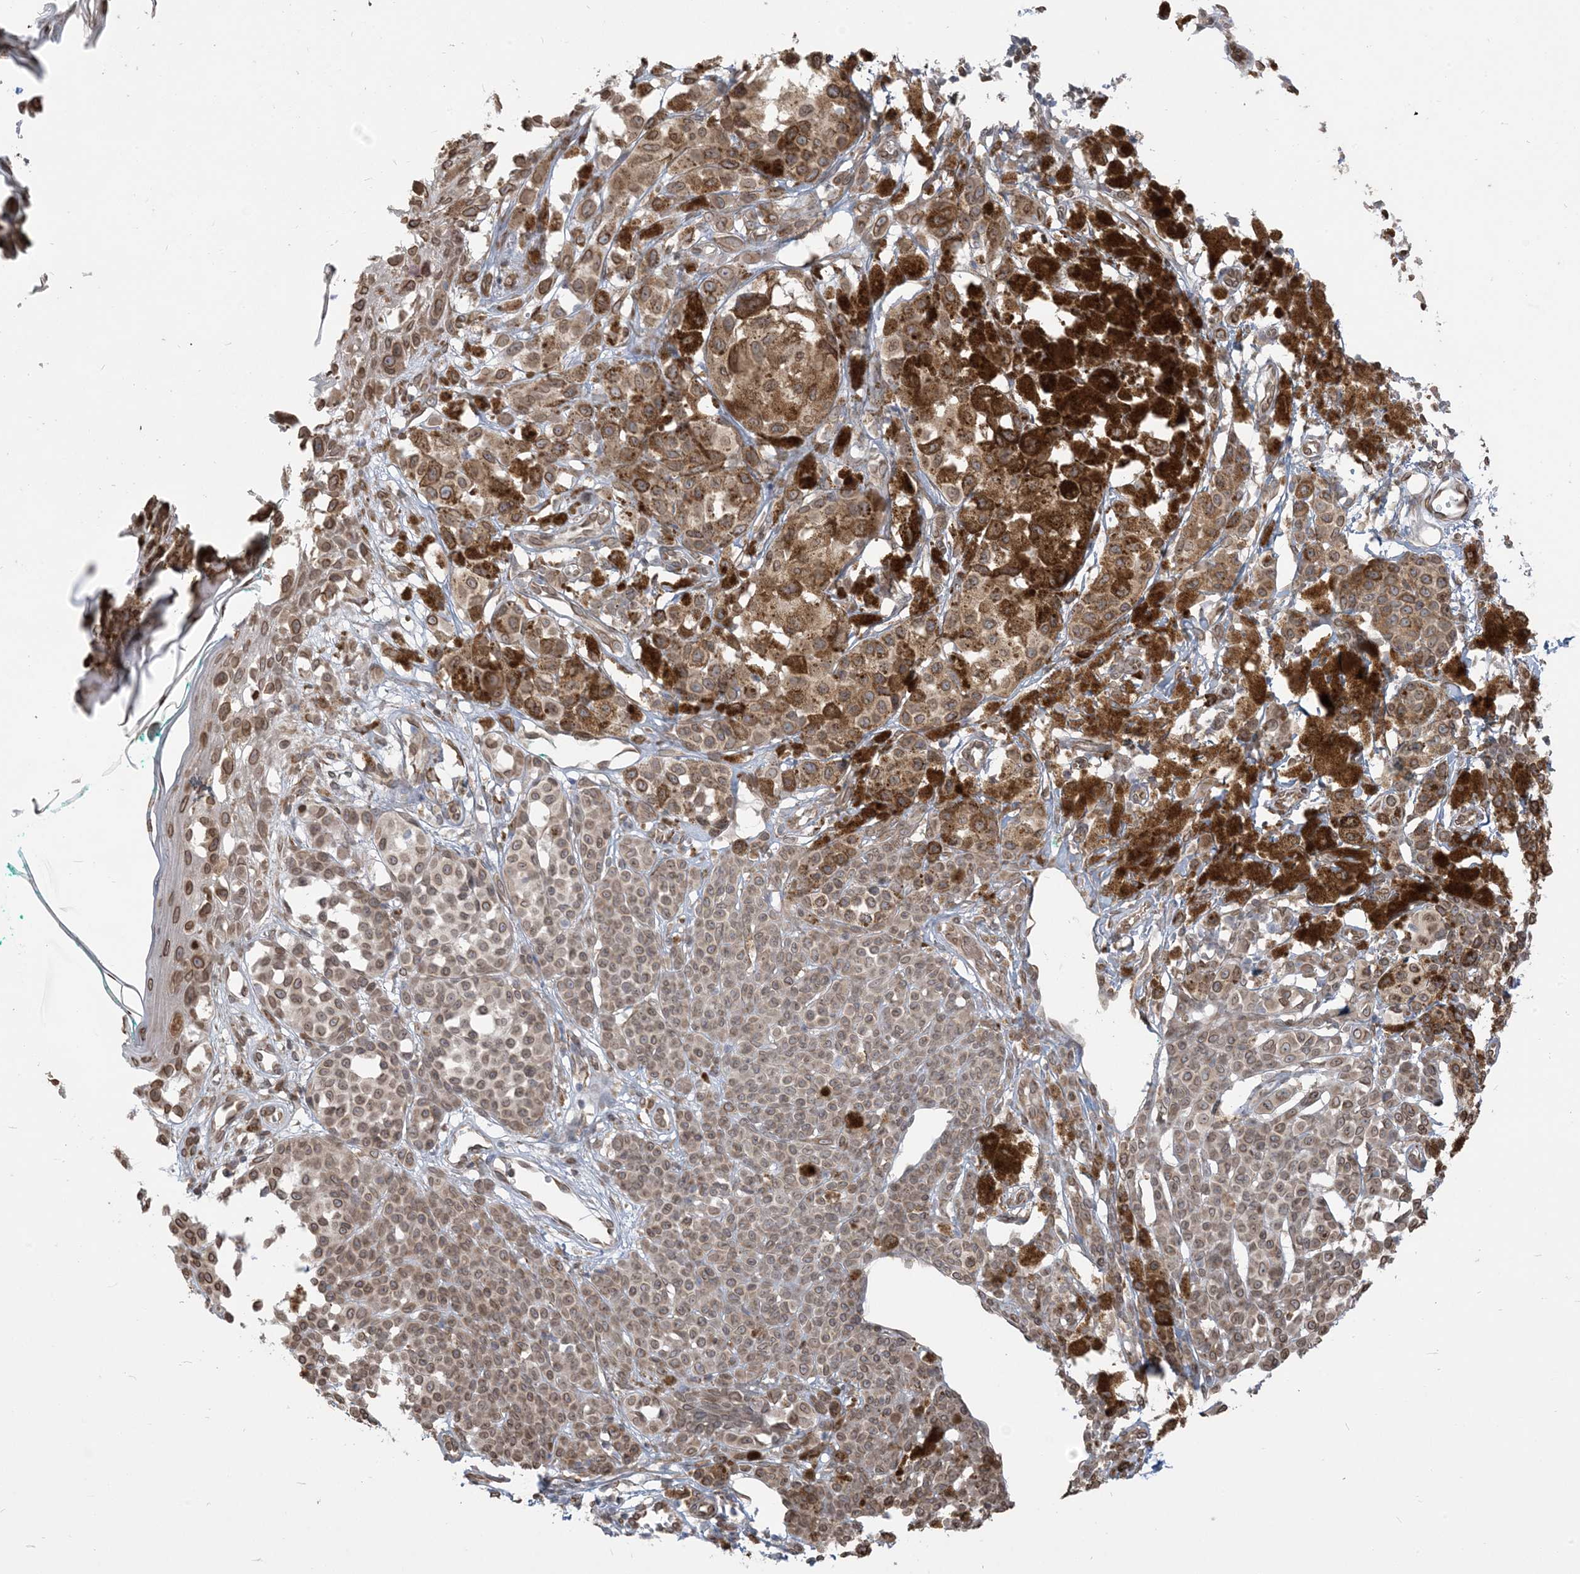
{"staining": {"intensity": "moderate", "quantity": ">75%", "location": "cytoplasmic/membranous,nuclear"}, "tissue": "melanoma", "cell_type": "Tumor cells", "image_type": "cancer", "snomed": [{"axis": "morphology", "description": "Malignant melanoma, NOS"}, {"axis": "topography", "description": "Skin of leg"}], "caption": "A high-resolution micrograph shows immunohistochemistry (IHC) staining of melanoma, which demonstrates moderate cytoplasmic/membranous and nuclear positivity in about >75% of tumor cells.", "gene": "WWP1", "patient": {"sex": "female", "age": 72}}